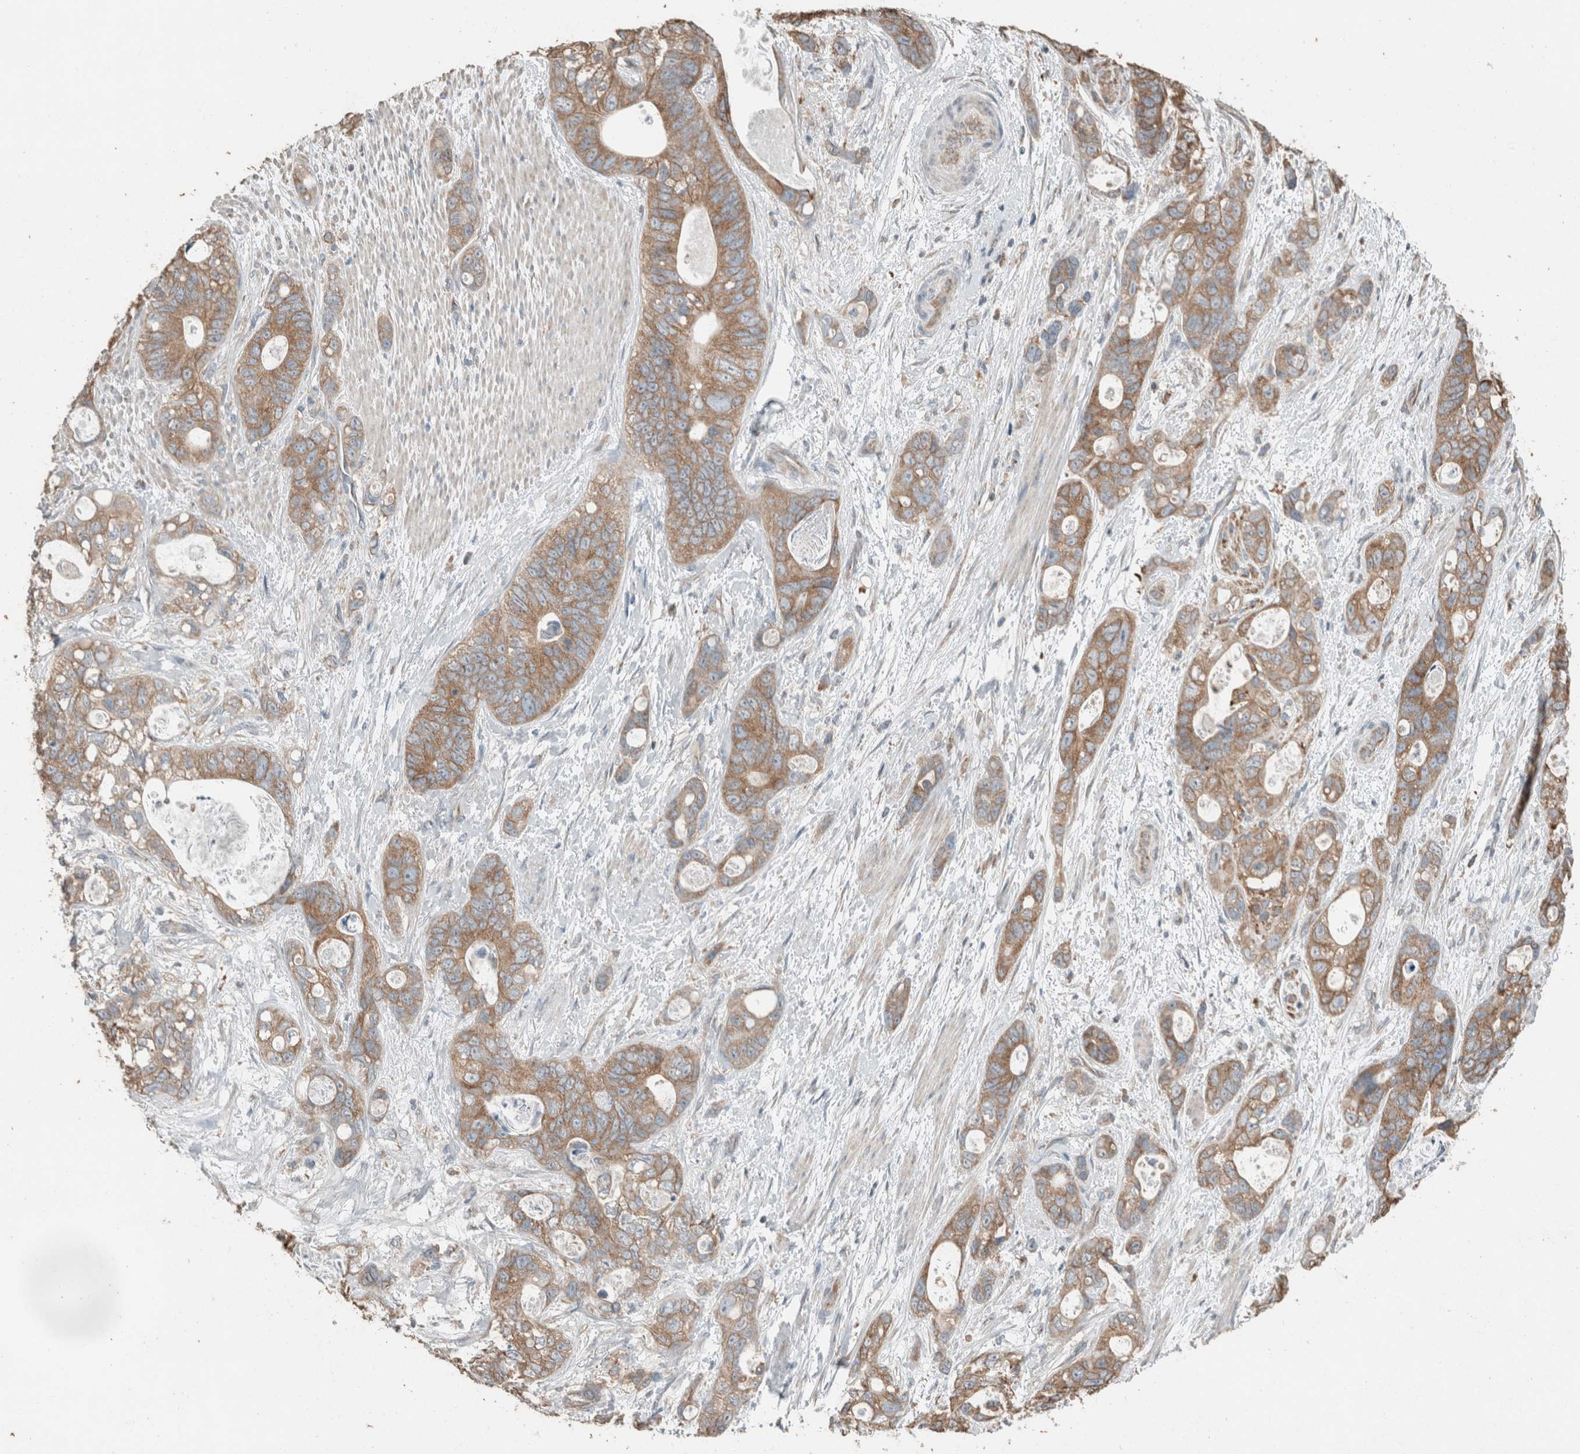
{"staining": {"intensity": "moderate", "quantity": ">75%", "location": "cytoplasmic/membranous"}, "tissue": "stomach cancer", "cell_type": "Tumor cells", "image_type": "cancer", "snomed": [{"axis": "morphology", "description": "Normal tissue, NOS"}, {"axis": "morphology", "description": "Adenocarcinoma, NOS"}, {"axis": "topography", "description": "Stomach"}], "caption": "Protein analysis of stomach adenocarcinoma tissue reveals moderate cytoplasmic/membranous expression in about >75% of tumor cells.", "gene": "ACVR2B", "patient": {"sex": "female", "age": 89}}